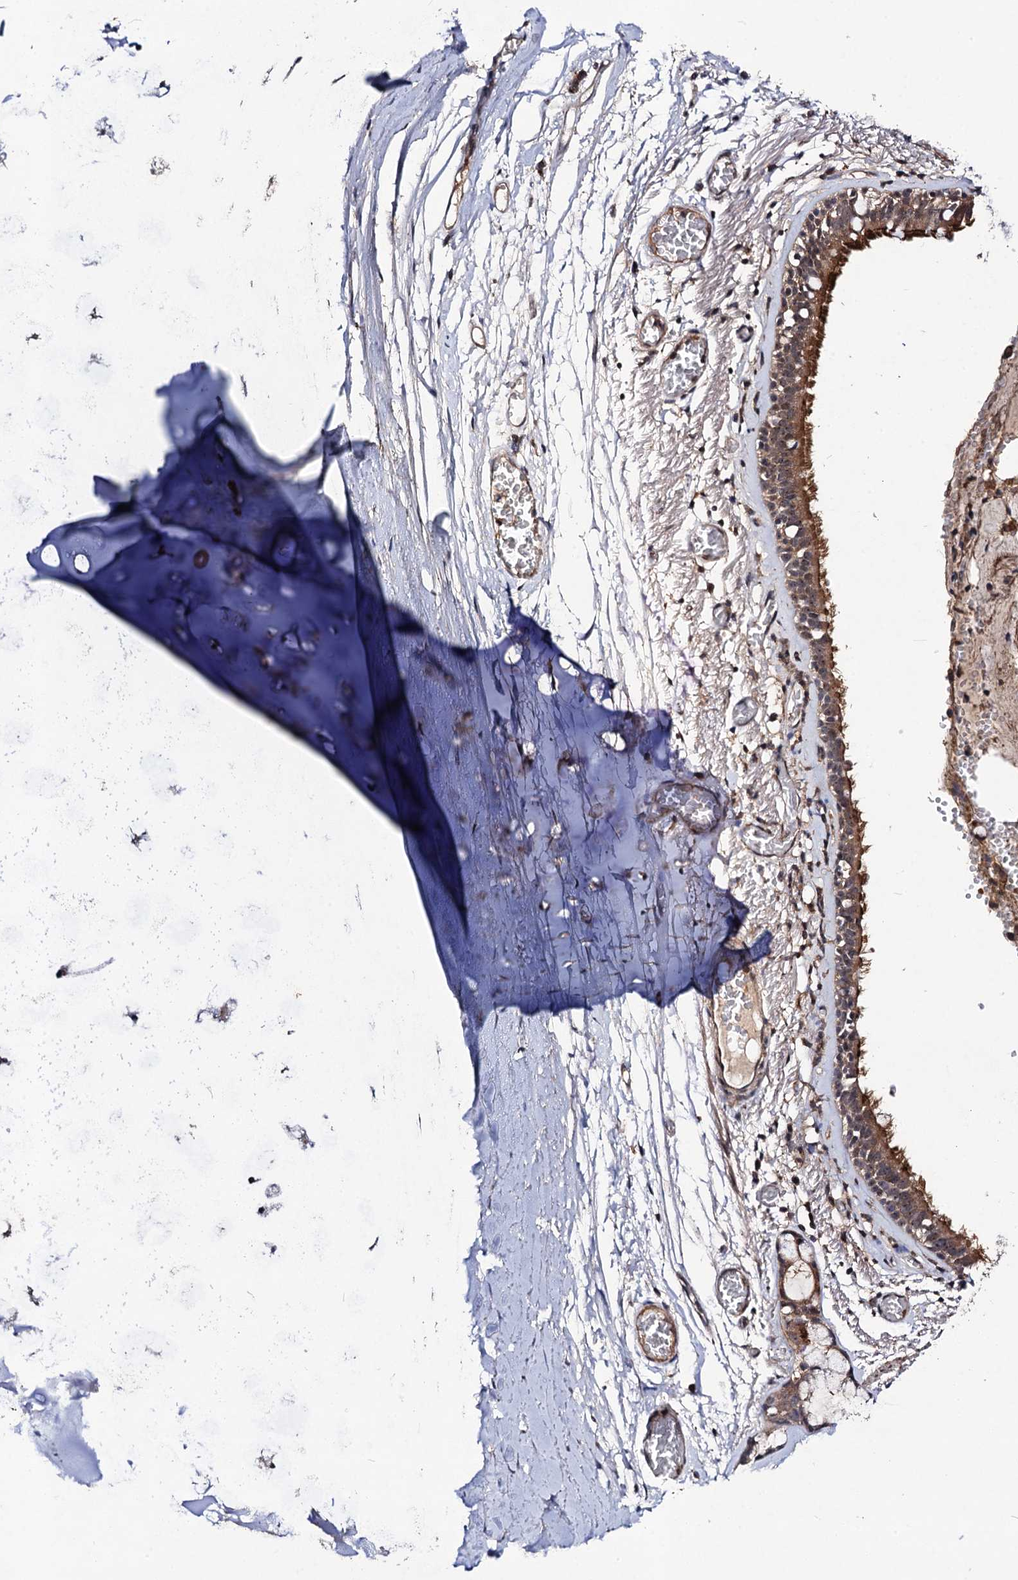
{"staining": {"intensity": "moderate", "quantity": ">75%", "location": "cytoplasmic/membranous"}, "tissue": "bronchus", "cell_type": "Respiratory epithelial cells", "image_type": "normal", "snomed": [{"axis": "morphology", "description": "Normal tissue, NOS"}, {"axis": "topography", "description": "Bronchus"}, {"axis": "topography", "description": "Lung"}], "caption": "Protein staining of unremarkable bronchus exhibits moderate cytoplasmic/membranous expression in about >75% of respiratory epithelial cells. (brown staining indicates protein expression, while blue staining denotes nuclei).", "gene": "KXD1", "patient": {"sex": "male", "age": 56}}